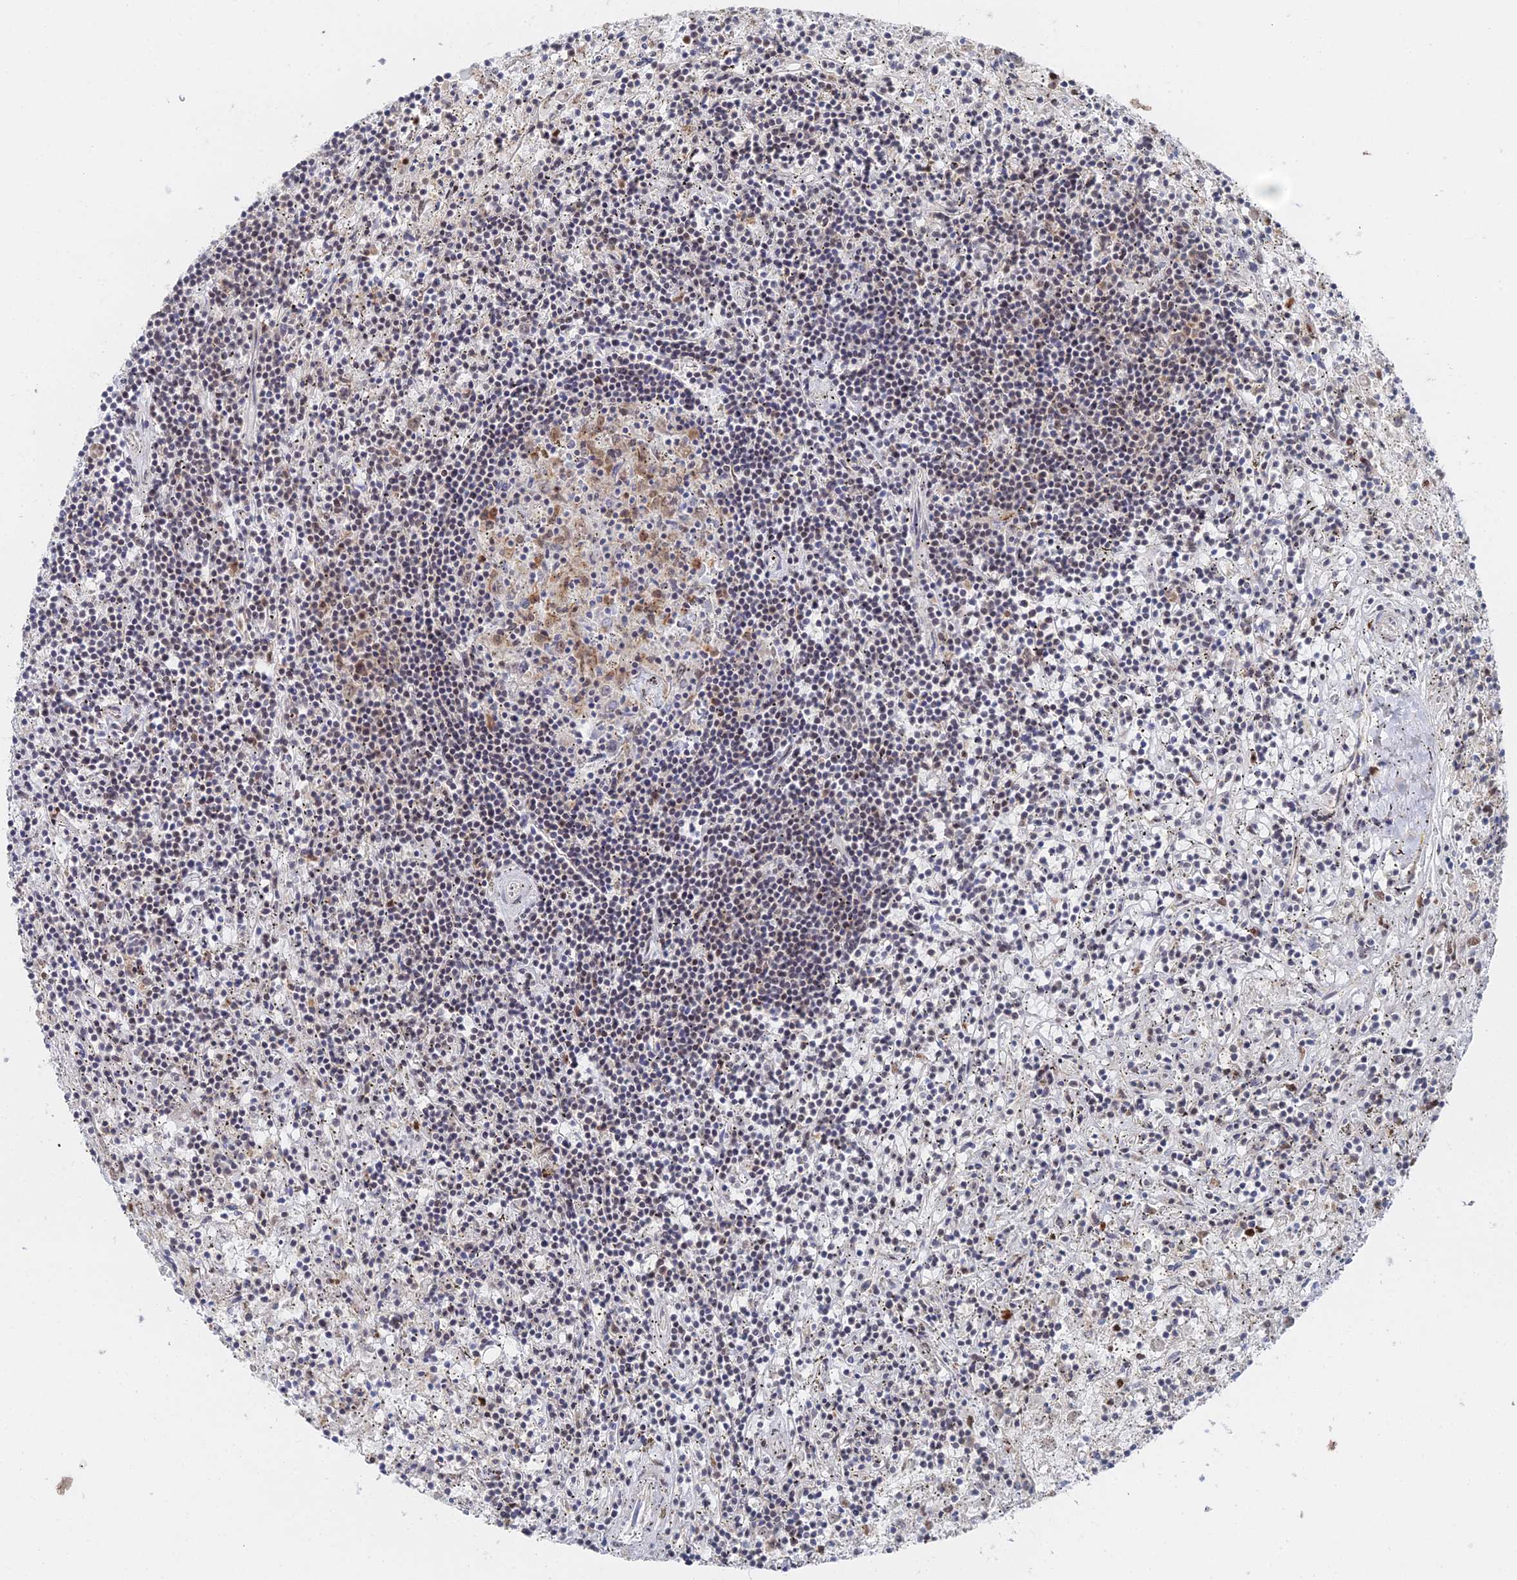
{"staining": {"intensity": "negative", "quantity": "none", "location": "none"}, "tissue": "lymphoma", "cell_type": "Tumor cells", "image_type": "cancer", "snomed": [{"axis": "morphology", "description": "Malignant lymphoma, non-Hodgkin's type, Low grade"}, {"axis": "topography", "description": "Spleen"}], "caption": "Tumor cells show no significant protein expression in low-grade malignant lymphoma, non-Hodgkin's type.", "gene": "GSC2", "patient": {"sex": "male", "age": 76}}